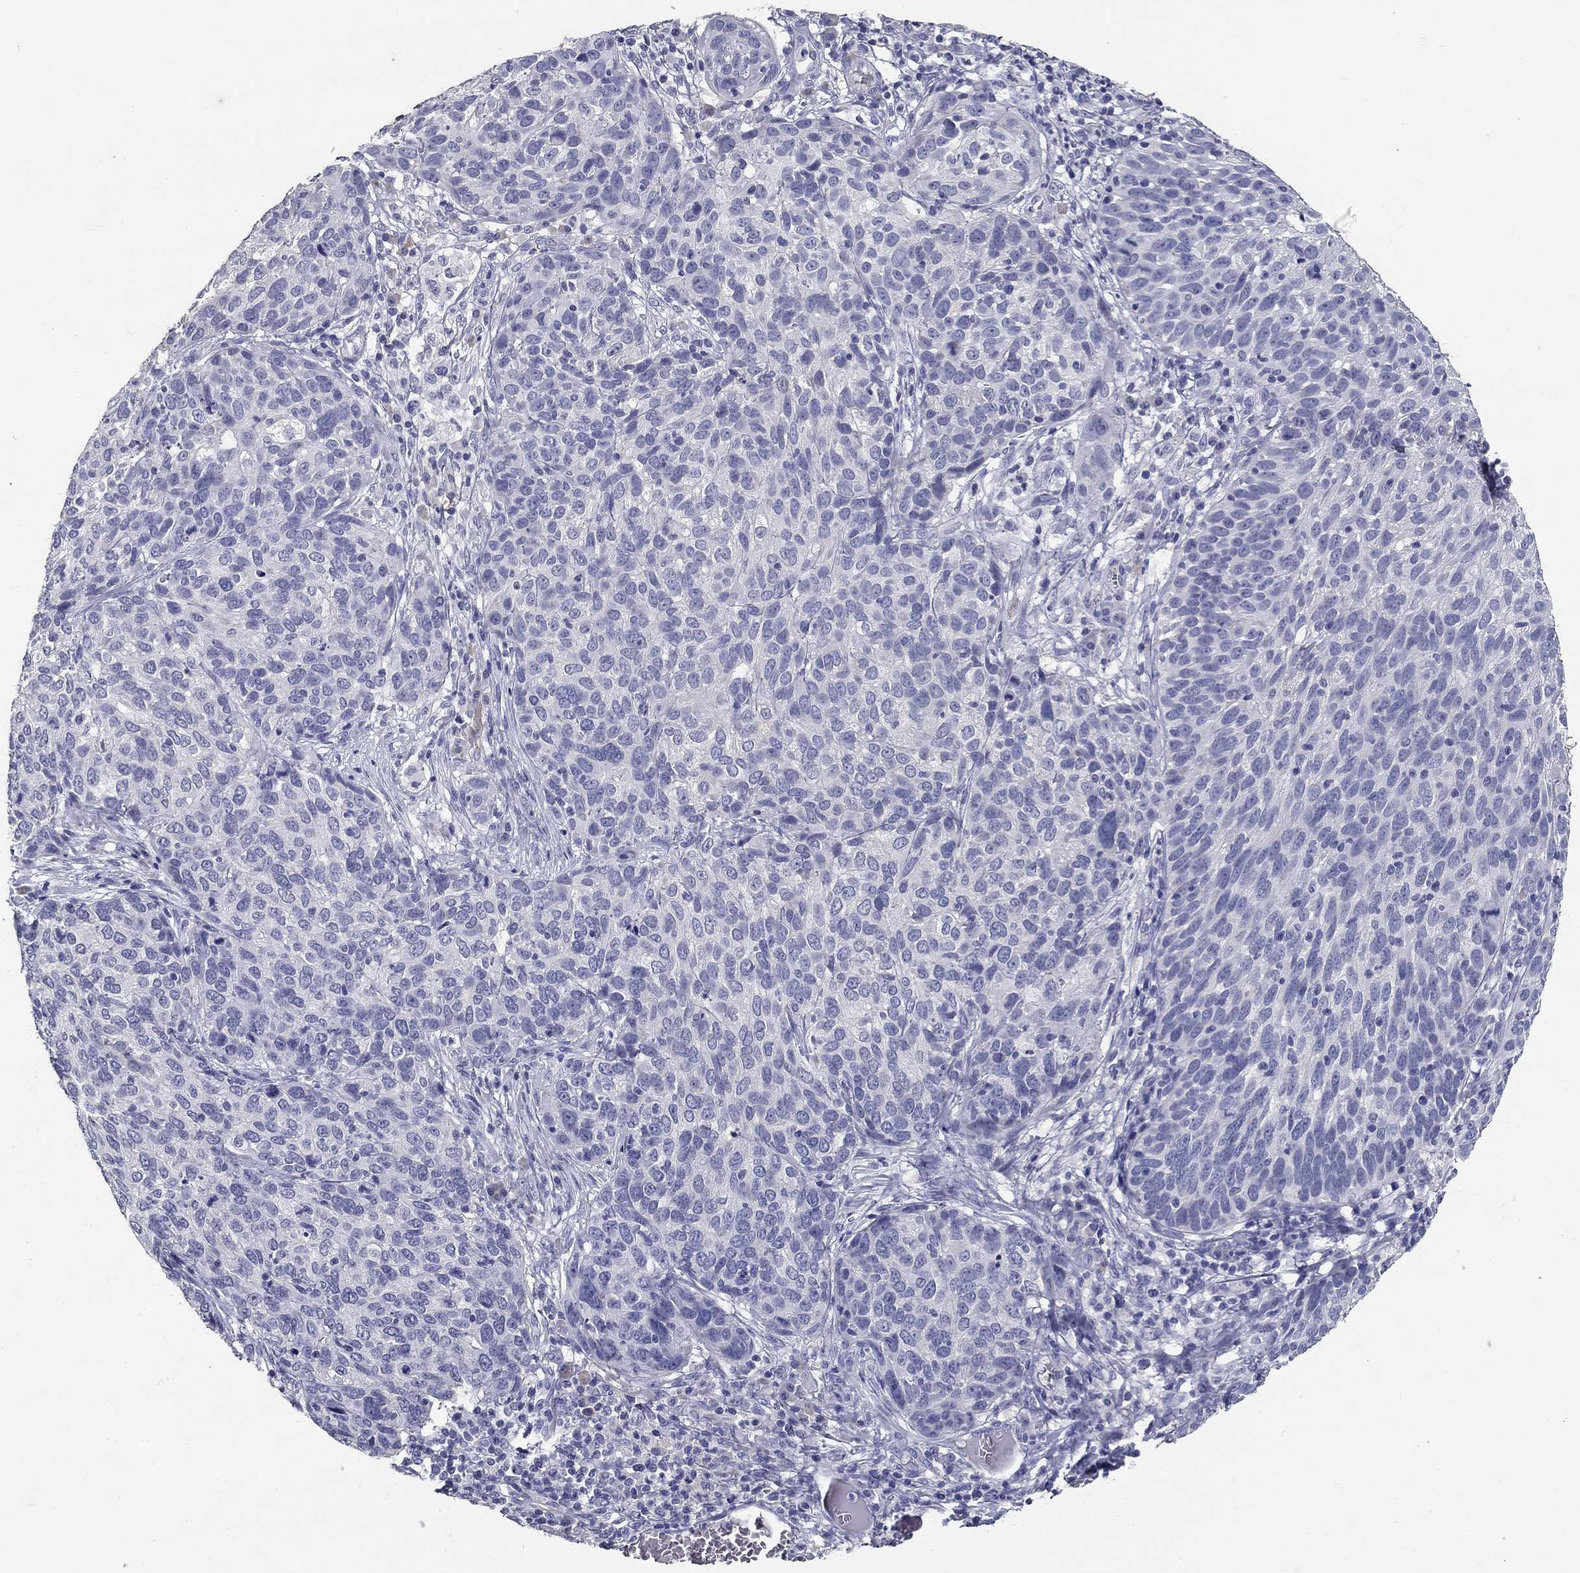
{"staining": {"intensity": "negative", "quantity": "none", "location": "none"}, "tissue": "skin cancer", "cell_type": "Tumor cells", "image_type": "cancer", "snomed": [{"axis": "morphology", "description": "Squamous cell carcinoma, NOS"}, {"axis": "topography", "description": "Skin"}], "caption": "This is an immunohistochemistry (IHC) image of squamous cell carcinoma (skin). There is no positivity in tumor cells.", "gene": "POMC", "patient": {"sex": "male", "age": 92}}